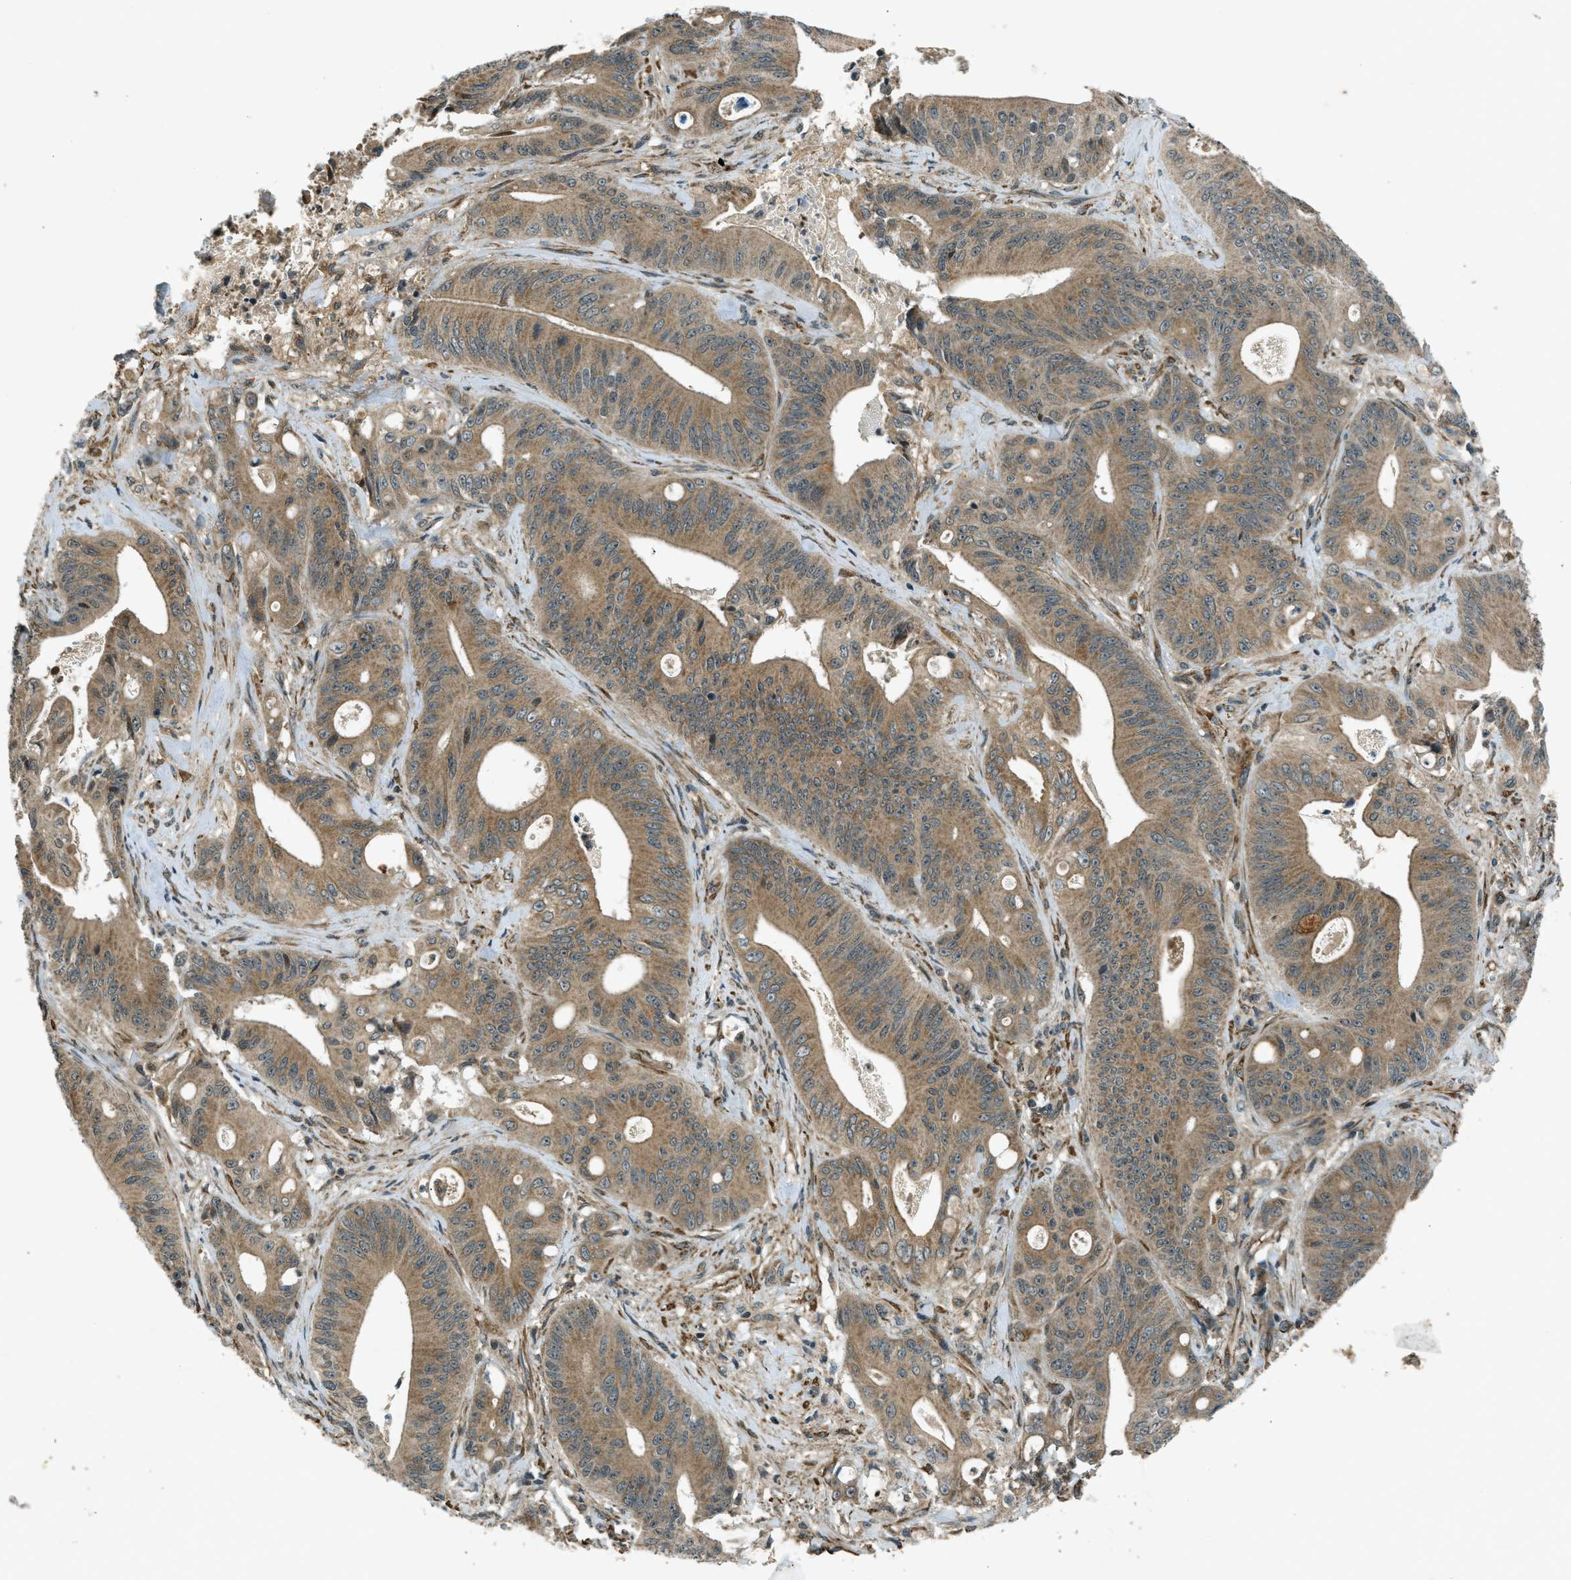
{"staining": {"intensity": "moderate", "quantity": ">75%", "location": "cytoplasmic/membranous"}, "tissue": "pancreatic cancer", "cell_type": "Tumor cells", "image_type": "cancer", "snomed": [{"axis": "morphology", "description": "Normal tissue, NOS"}, {"axis": "topography", "description": "Lymph node"}], "caption": "Tumor cells show medium levels of moderate cytoplasmic/membranous staining in approximately >75% of cells in pancreatic cancer.", "gene": "EIF2AK3", "patient": {"sex": "male", "age": 62}}